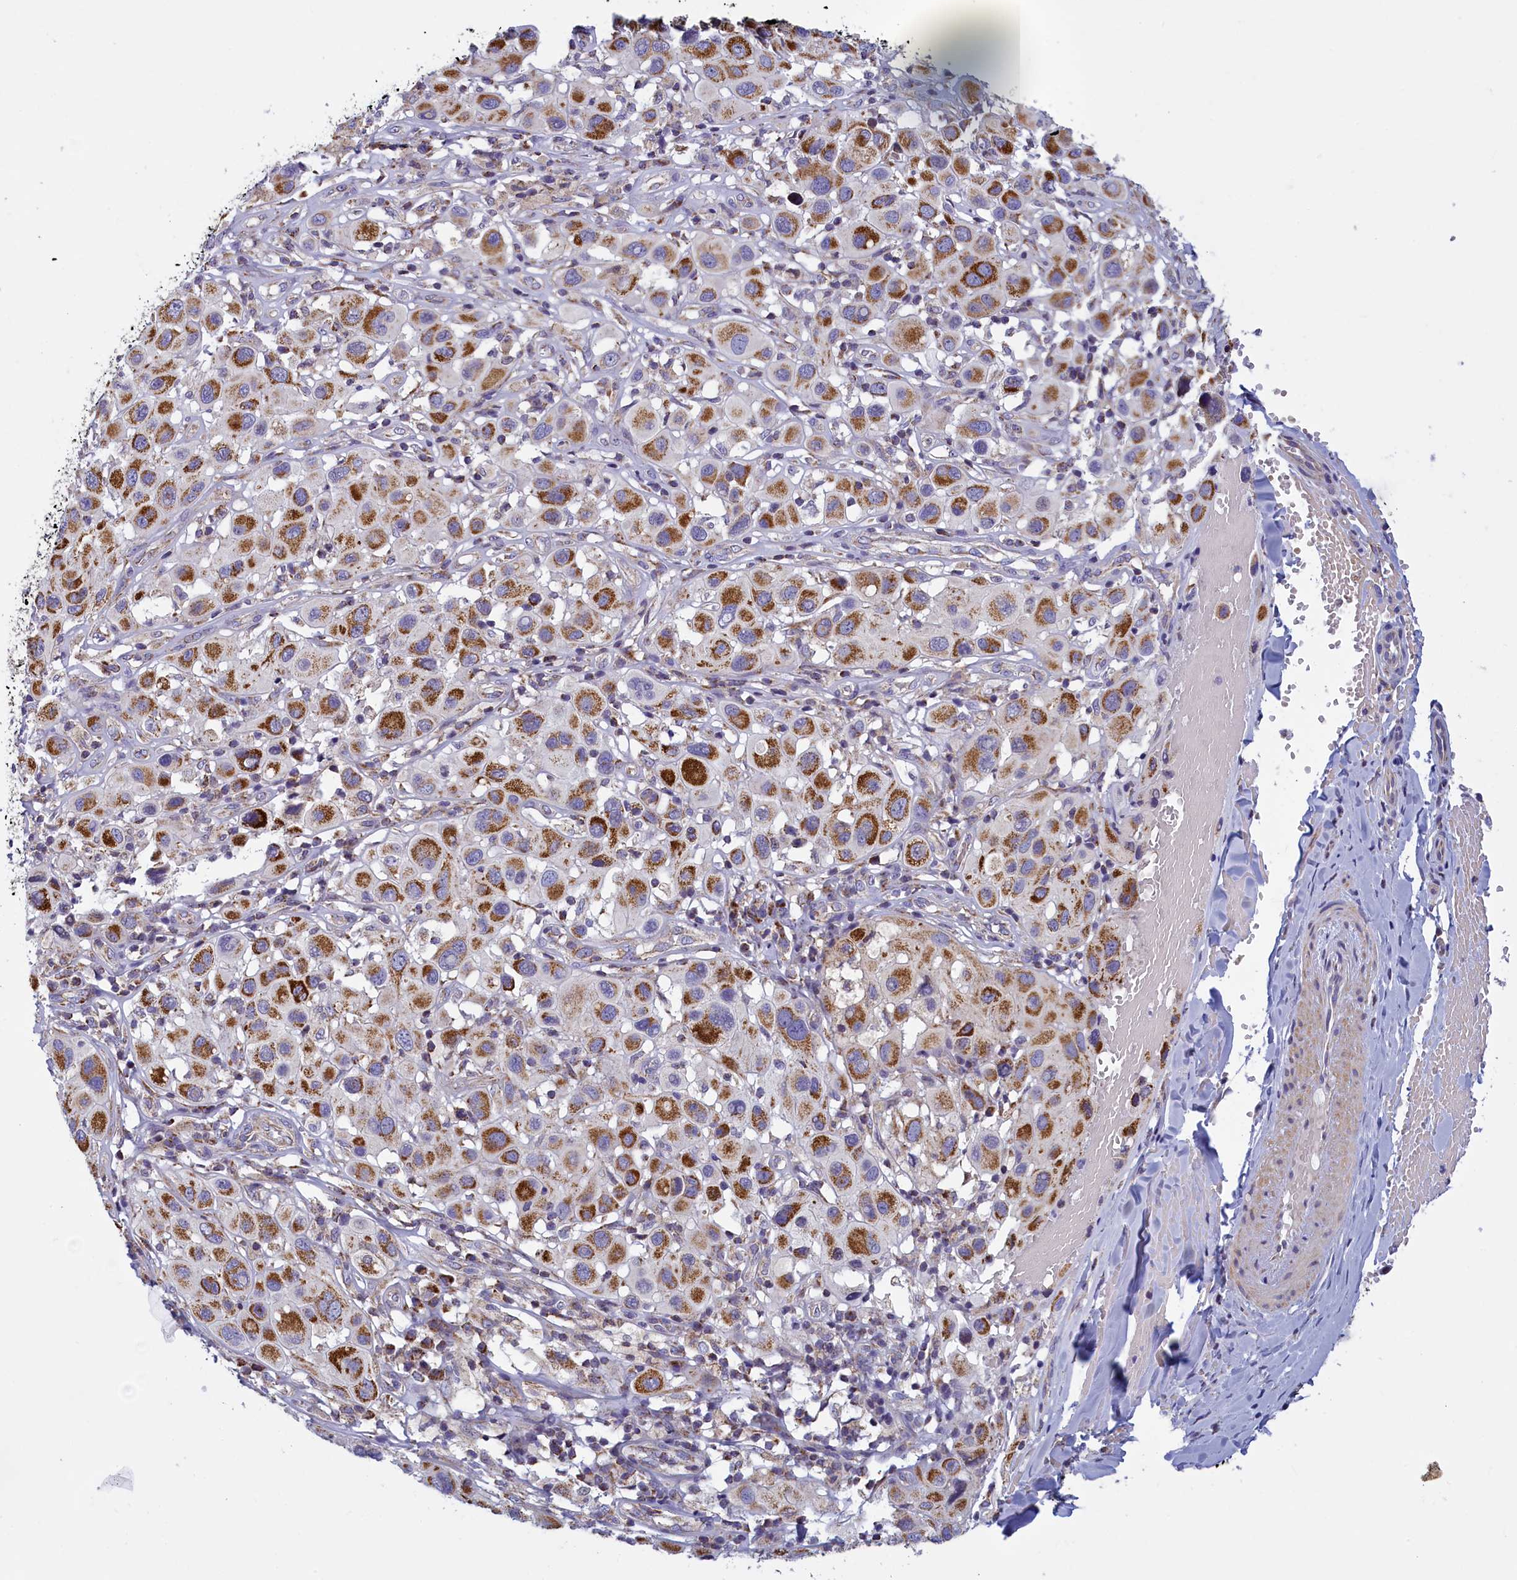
{"staining": {"intensity": "moderate", "quantity": ">75%", "location": "cytoplasmic/membranous"}, "tissue": "melanoma", "cell_type": "Tumor cells", "image_type": "cancer", "snomed": [{"axis": "morphology", "description": "Malignant melanoma, Metastatic site"}, {"axis": "topography", "description": "Skin"}], "caption": "Immunohistochemical staining of malignant melanoma (metastatic site) displays moderate cytoplasmic/membranous protein expression in about >75% of tumor cells.", "gene": "IFT122", "patient": {"sex": "male", "age": 41}}